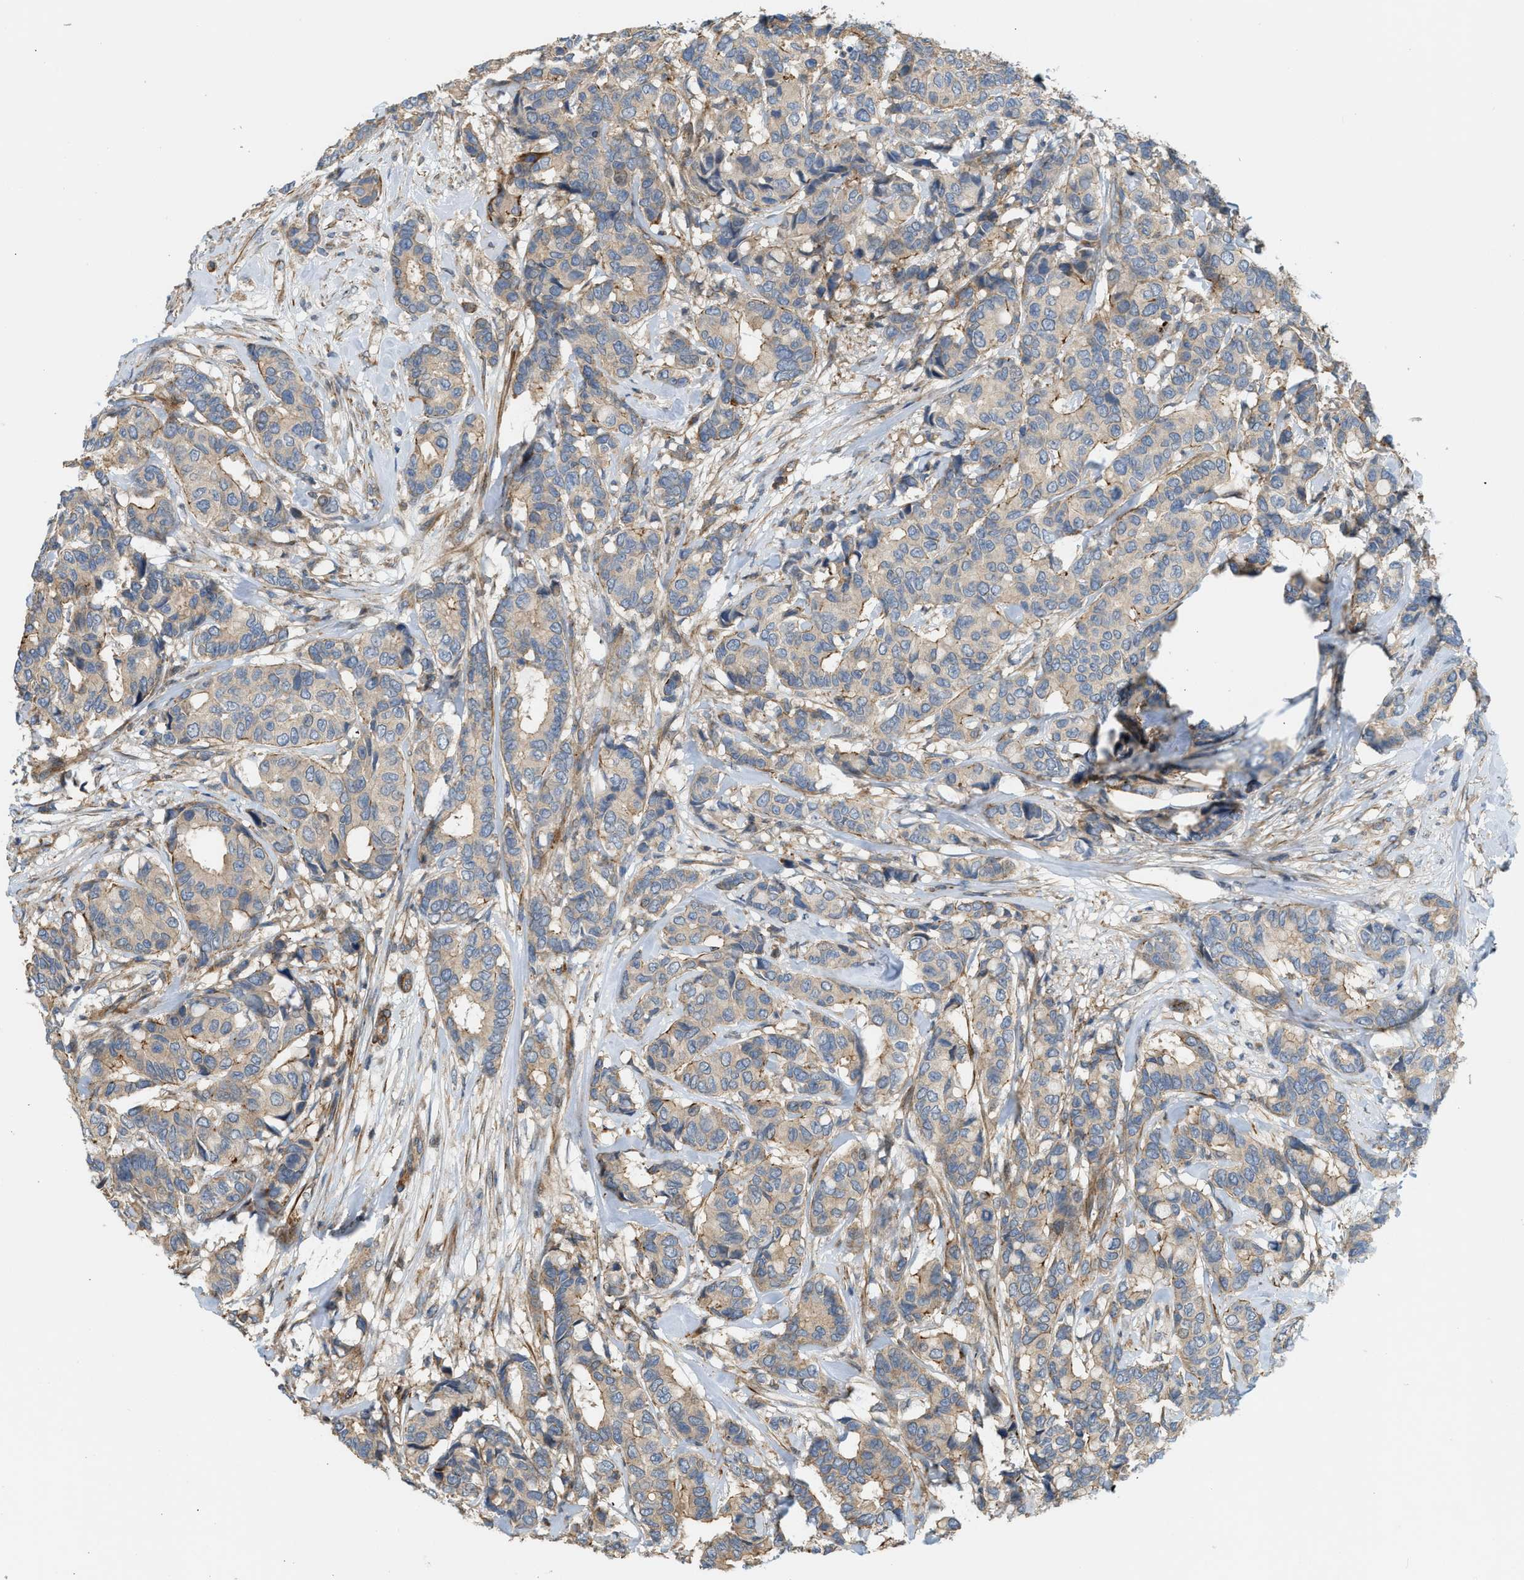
{"staining": {"intensity": "moderate", "quantity": "<25%", "location": "cytoplasmic/membranous"}, "tissue": "breast cancer", "cell_type": "Tumor cells", "image_type": "cancer", "snomed": [{"axis": "morphology", "description": "Duct carcinoma"}, {"axis": "topography", "description": "Breast"}], "caption": "Intraductal carcinoma (breast) stained with a protein marker exhibits moderate staining in tumor cells.", "gene": "BTN3A2", "patient": {"sex": "female", "age": 87}}